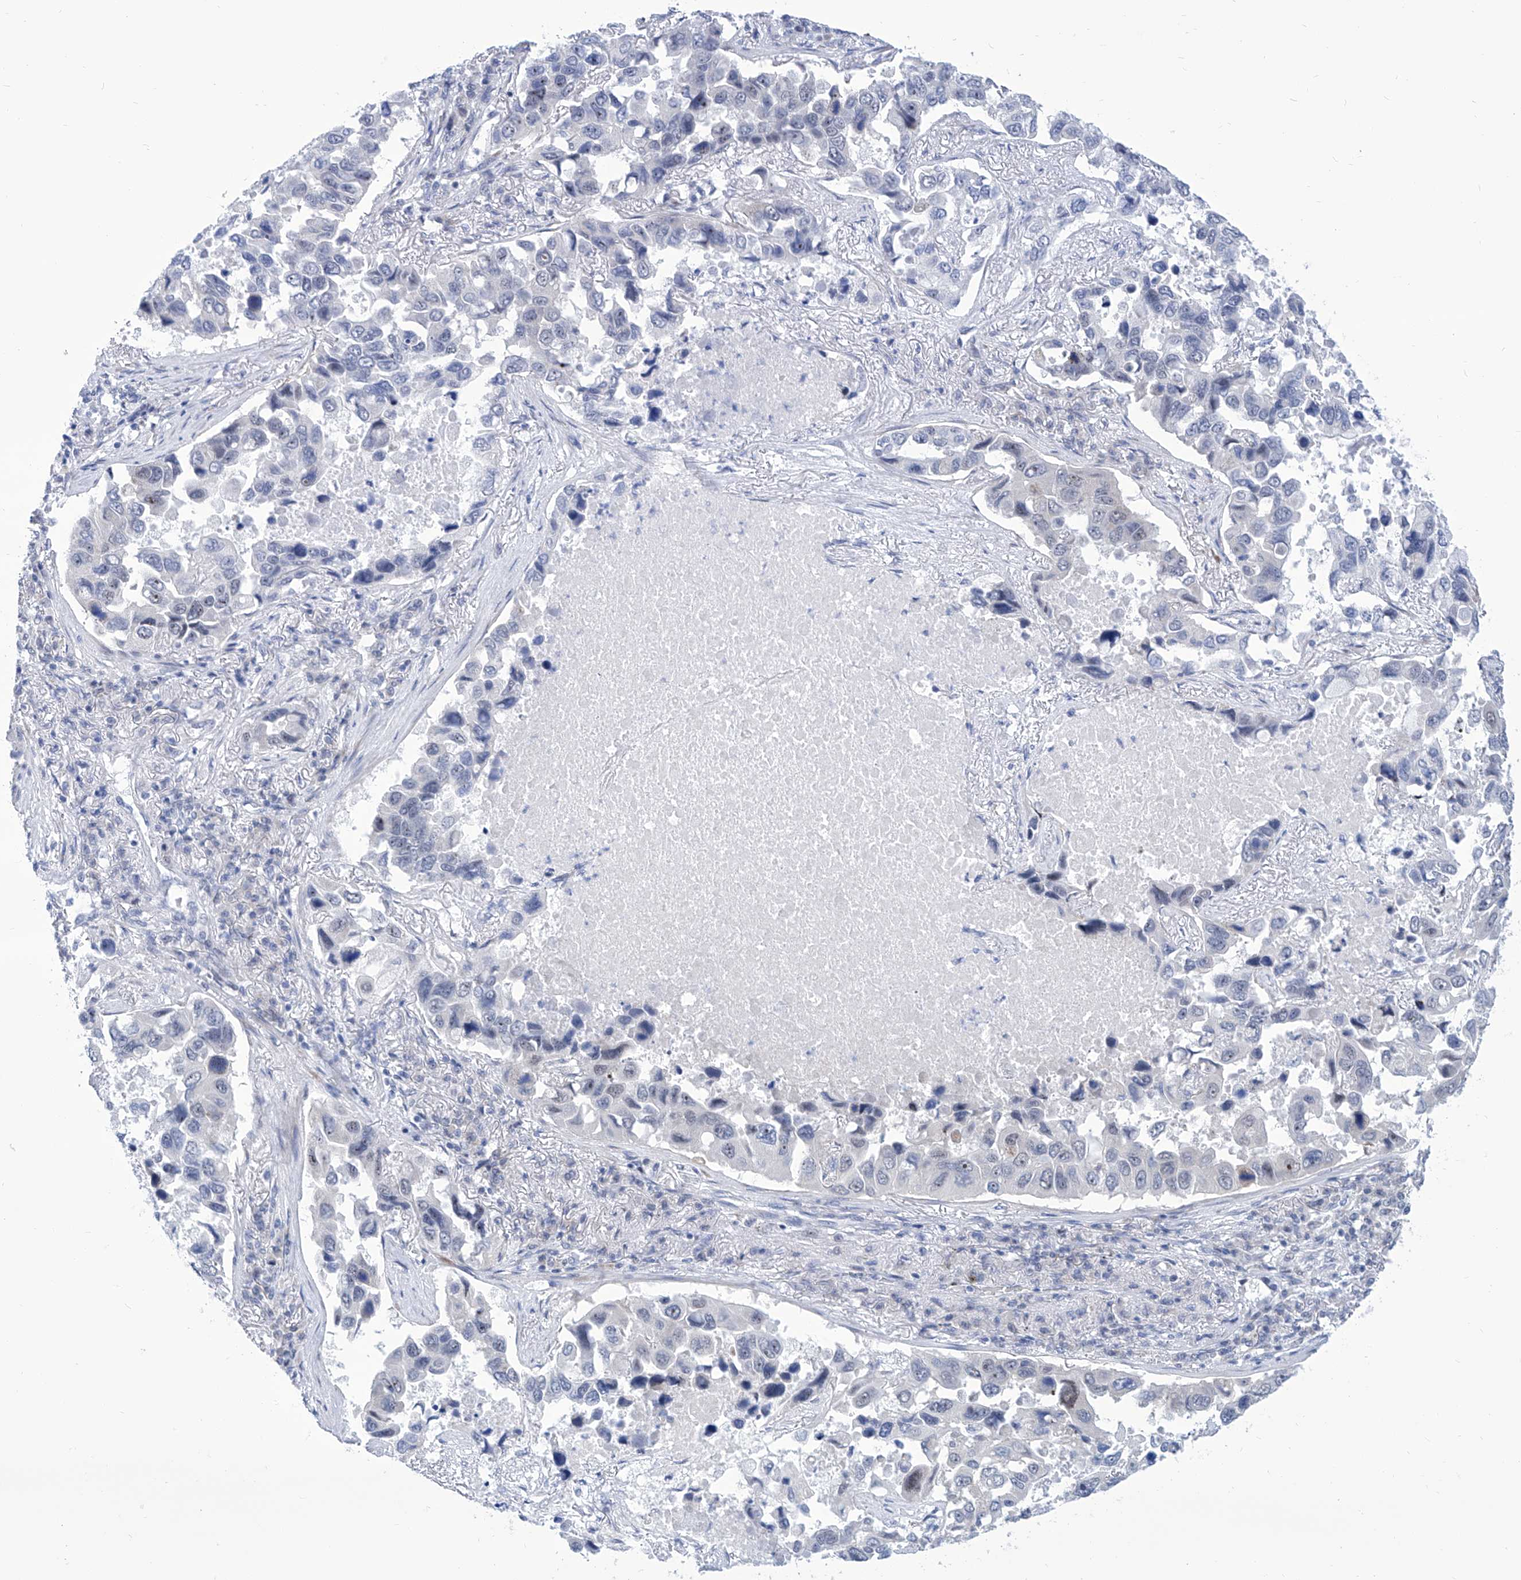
{"staining": {"intensity": "negative", "quantity": "none", "location": "none"}, "tissue": "lung cancer", "cell_type": "Tumor cells", "image_type": "cancer", "snomed": [{"axis": "morphology", "description": "Adenocarcinoma, NOS"}, {"axis": "topography", "description": "Lung"}], "caption": "High magnification brightfield microscopy of lung adenocarcinoma stained with DAB (3,3'-diaminobenzidine) (brown) and counterstained with hematoxylin (blue): tumor cells show no significant expression.", "gene": "SART1", "patient": {"sex": "male", "age": 64}}